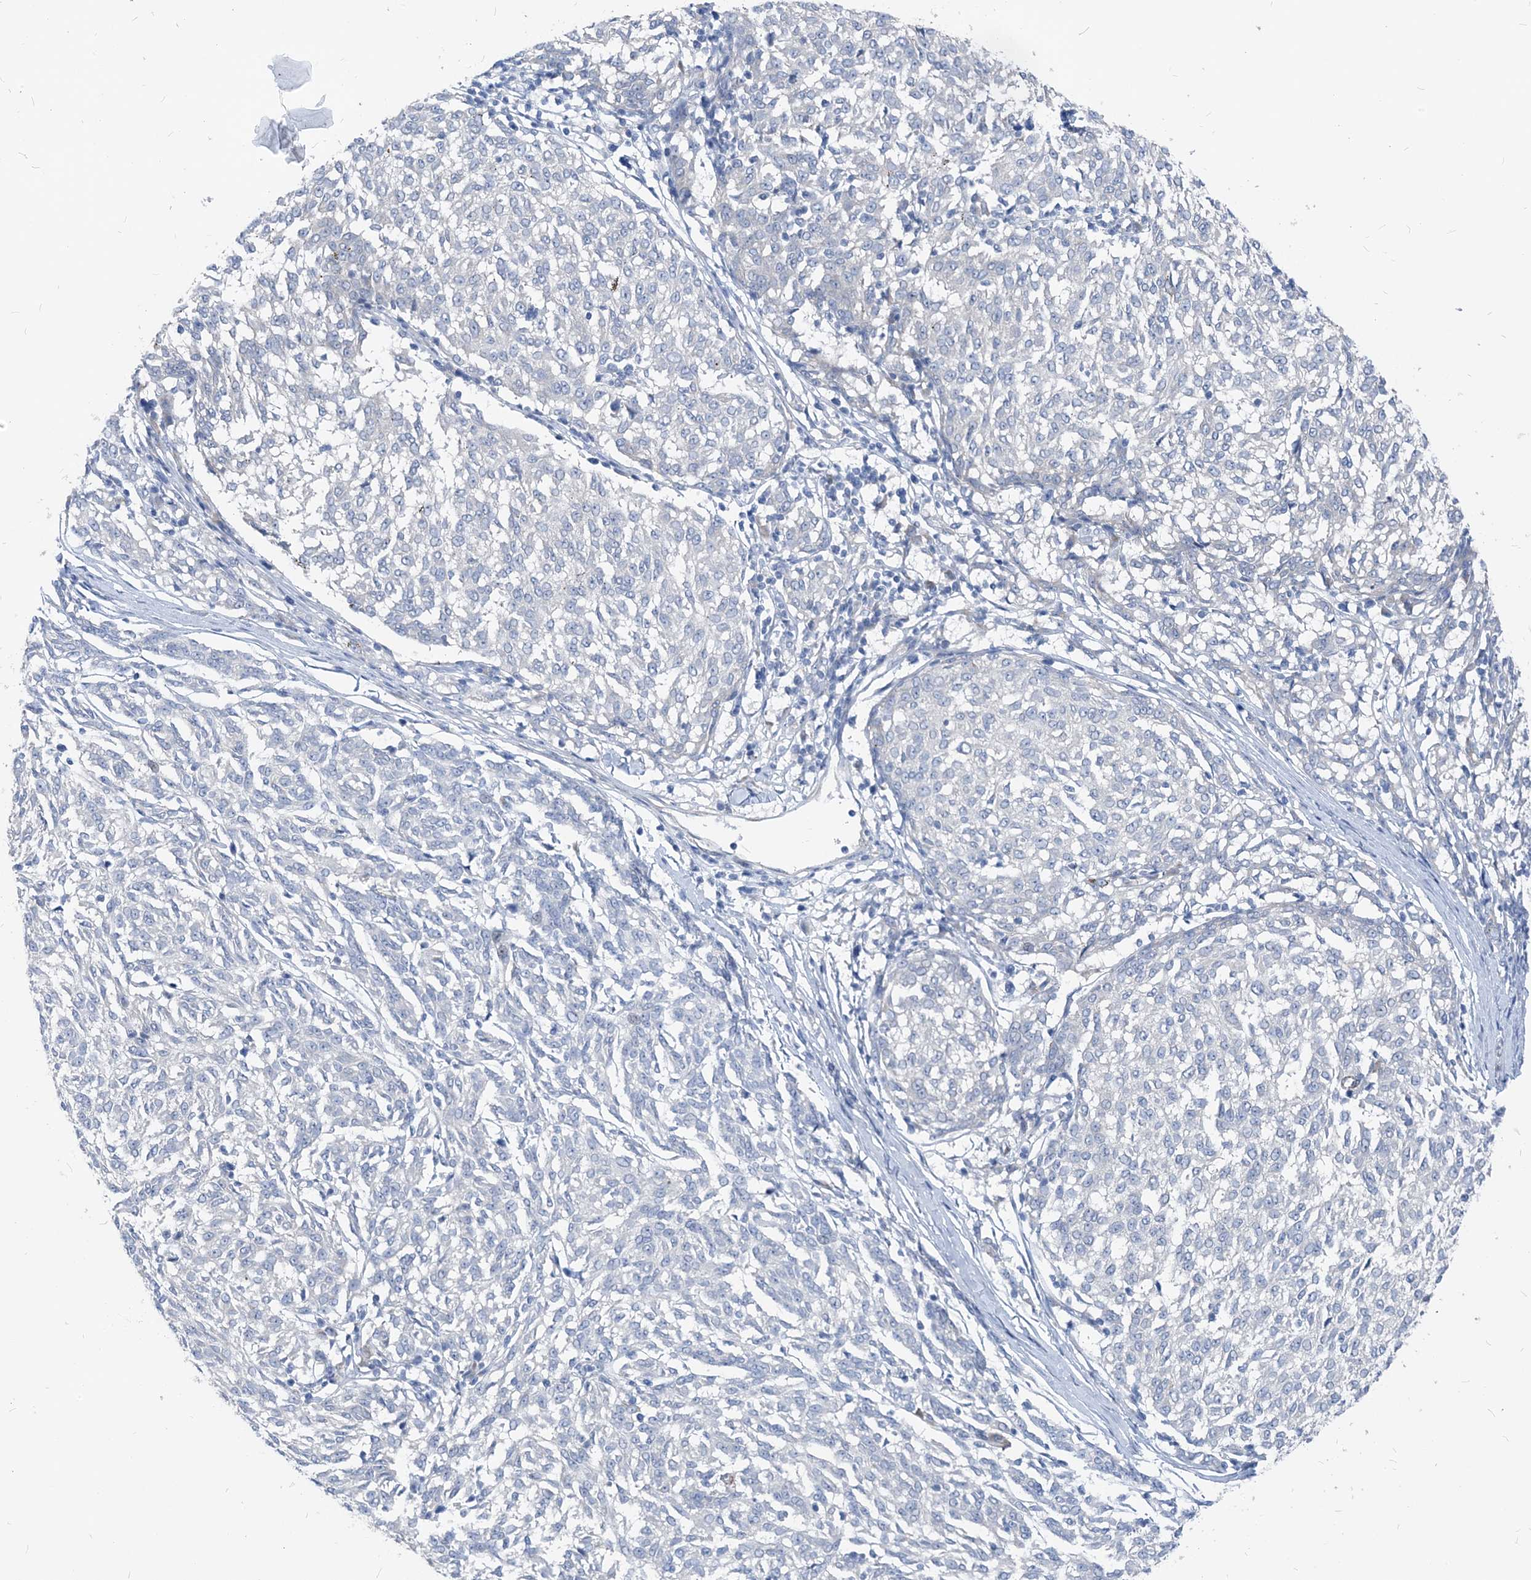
{"staining": {"intensity": "negative", "quantity": "none", "location": "none"}, "tissue": "melanoma", "cell_type": "Tumor cells", "image_type": "cancer", "snomed": [{"axis": "morphology", "description": "Malignant melanoma, NOS"}, {"axis": "topography", "description": "Skin"}], "caption": "A photomicrograph of malignant melanoma stained for a protein displays no brown staining in tumor cells. (DAB IHC, high magnification).", "gene": "PLEKHA3", "patient": {"sex": "female", "age": 72}}